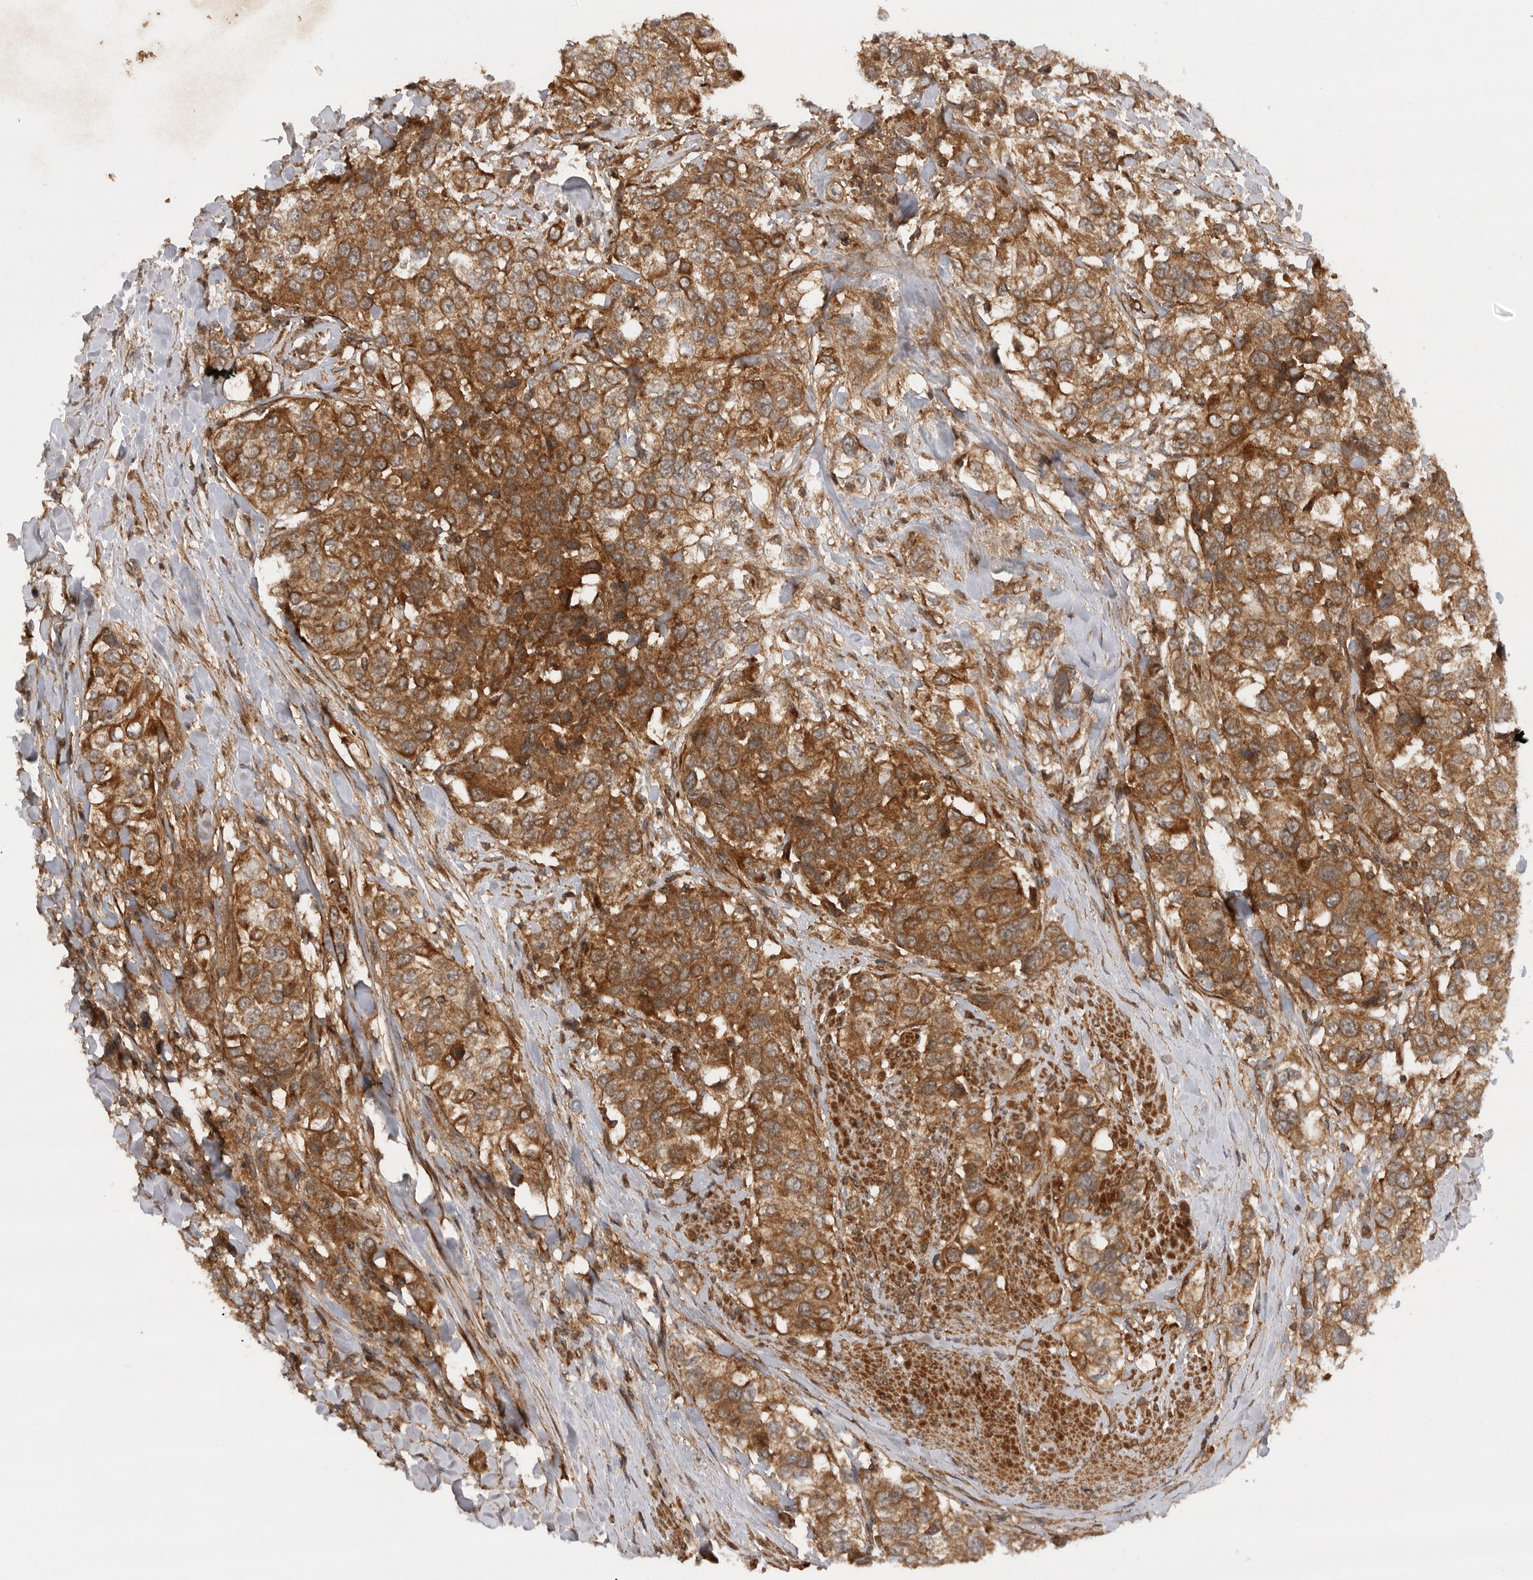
{"staining": {"intensity": "moderate", "quantity": ">75%", "location": "cytoplasmic/membranous"}, "tissue": "urothelial cancer", "cell_type": "Tumor cells", "image_type": "cancer", "snomed": [{"axis": "morphology", "description": "Urothelial carcinoma, High grade"}, {"axis": "topography", "description": "Urinary bladder"}], "caption": "This is a histology image of immunohistochemistry staining of high-grade urothelial carcinoma, which shows moderate expression in the cytoplasmic/membranous of tumor cells.", "gene": "PRDX4", "patient": {"sex": "female", "age": 80}}